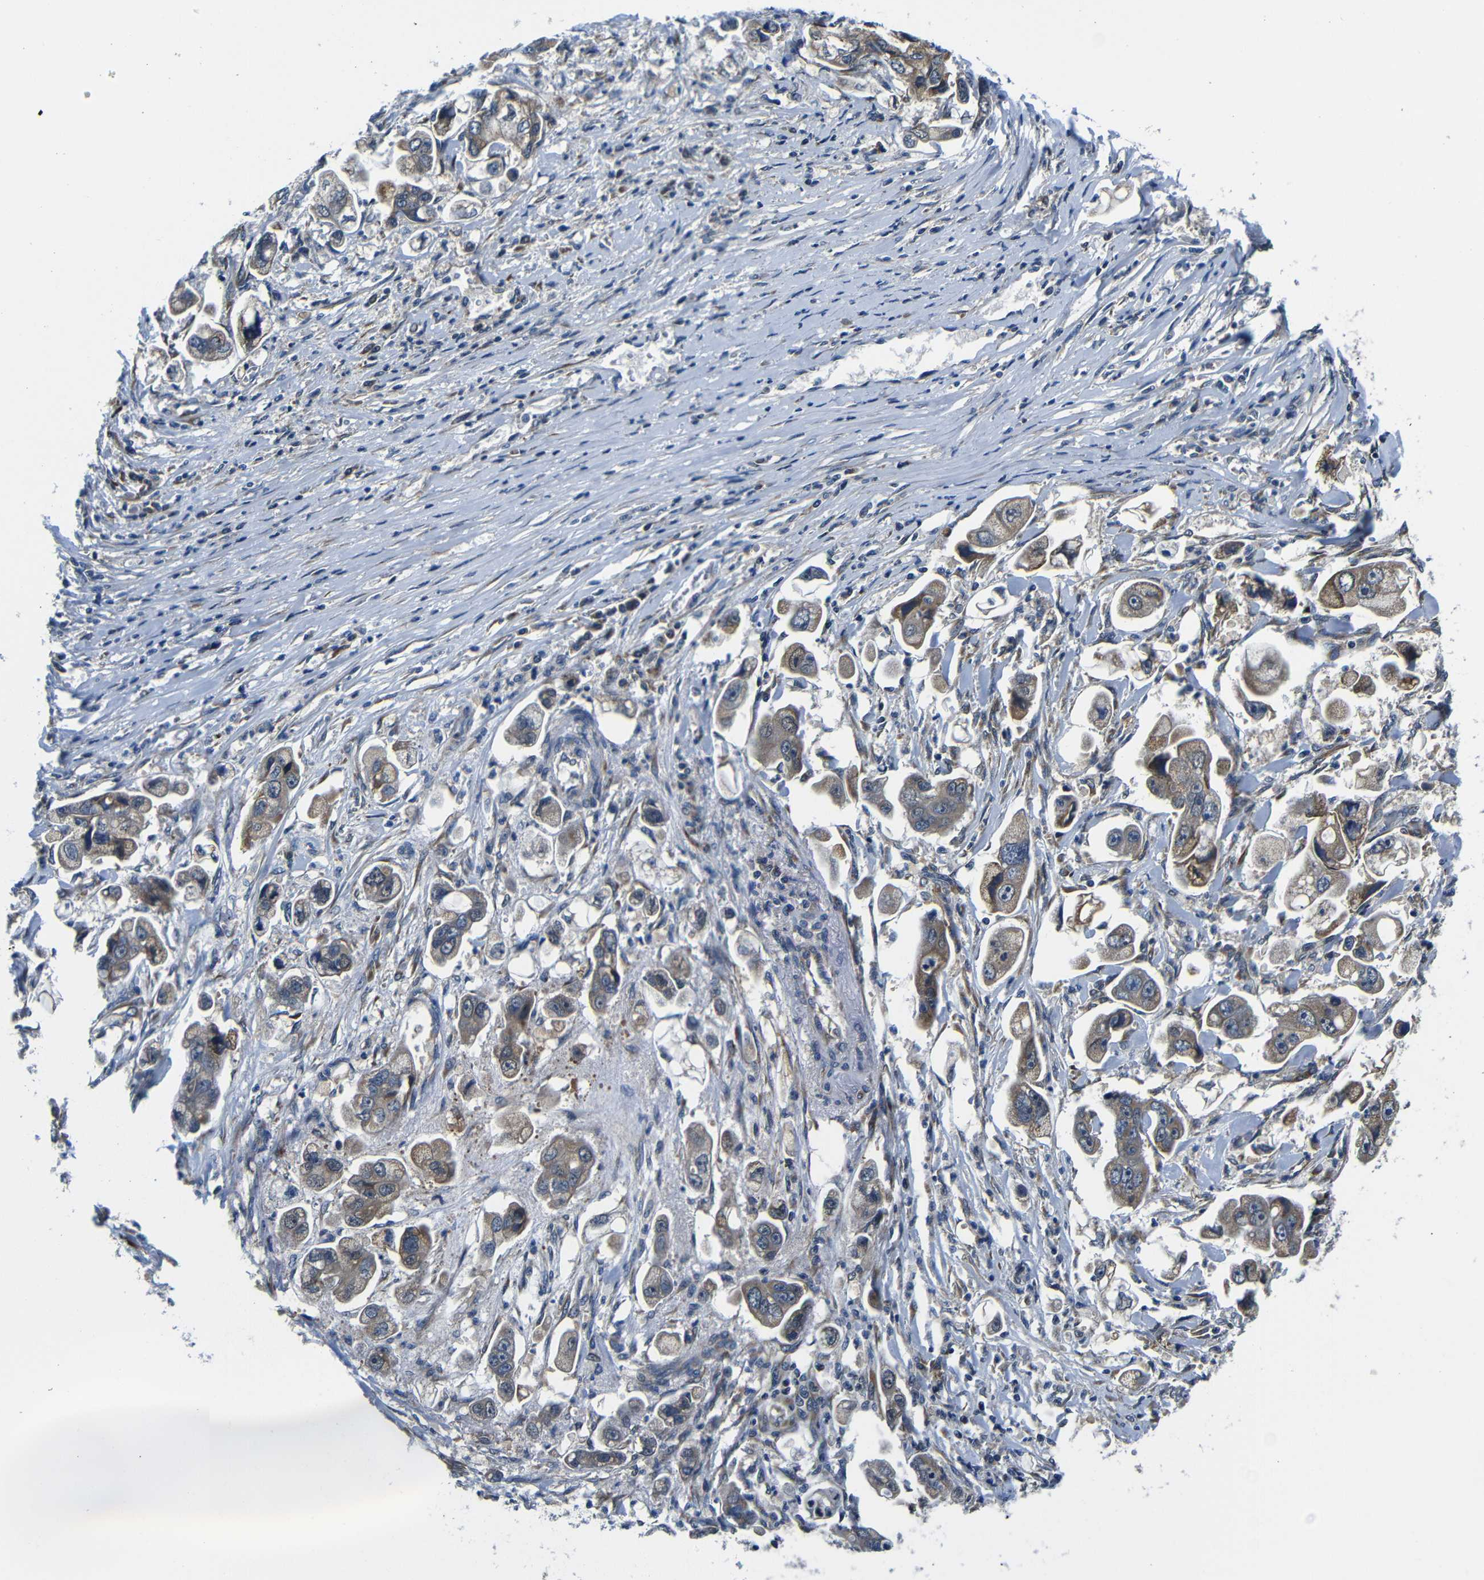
{"staining": {"intensity": "moderate", "quantity": ">75%", "location": "cytoplasmic/membranous"}, "tissue": "stomach cancer", "cell_type": "Tumor cells", "image_type": "cancer", "snomed": [{"axis": "morphology", "description": "Adenocarcinoma, NOS"}, {"axis": "topography", "description": "Stomach"}], "caption": "This histopathology image exhibits immunohistochemistry (IHC) staining of stomach cancer, with medium moderate cytoplasmic/membranous positivity in approximately >75% of tumor cells.", "gene": "FKBP14", "patient": {"sex": "male", "age": 62}}